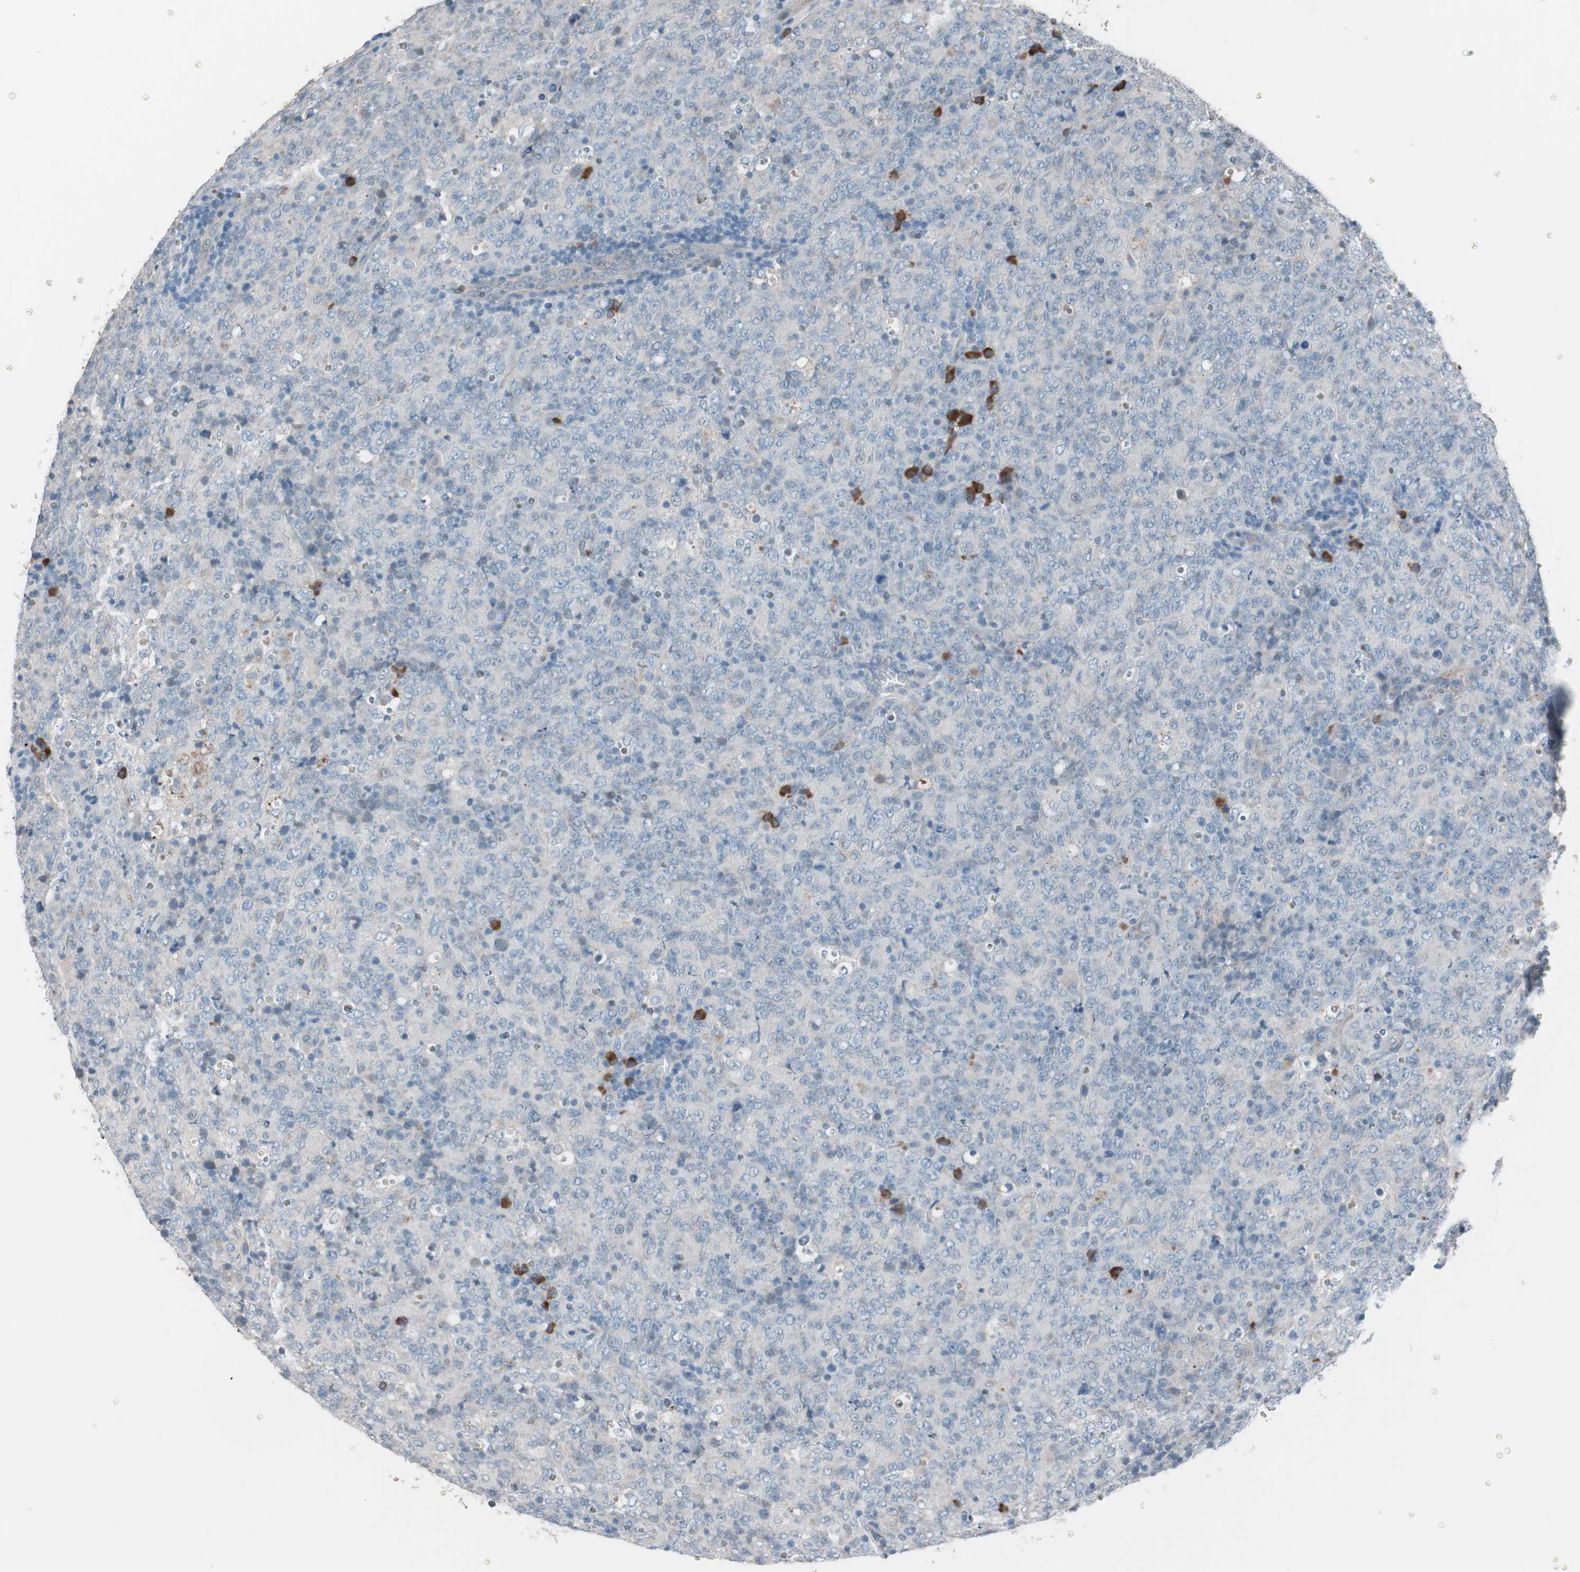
{"staining": {"intensity": "weak", "quantity": "<25%", "location": "cytoplasmic/membranous"}, "tissue": "lymphoma", "cell_type": "Tumor cells", "image_type": "cancer", "snomed": [{"axis": "morphology", "description": "Malignant lymphoma, non-Hodgkin's type, High grade"}, {"axis": "topography", "description": "Tonsil"}], "caption": "High-grade malignant lymphoma, non-Hodgkin's type stained for a protein using immunohistochemistry (IHC) exhibits no positivity tumor cells.", "gene": "GRB7", "patient": {"sex": "female", "age": 36}}